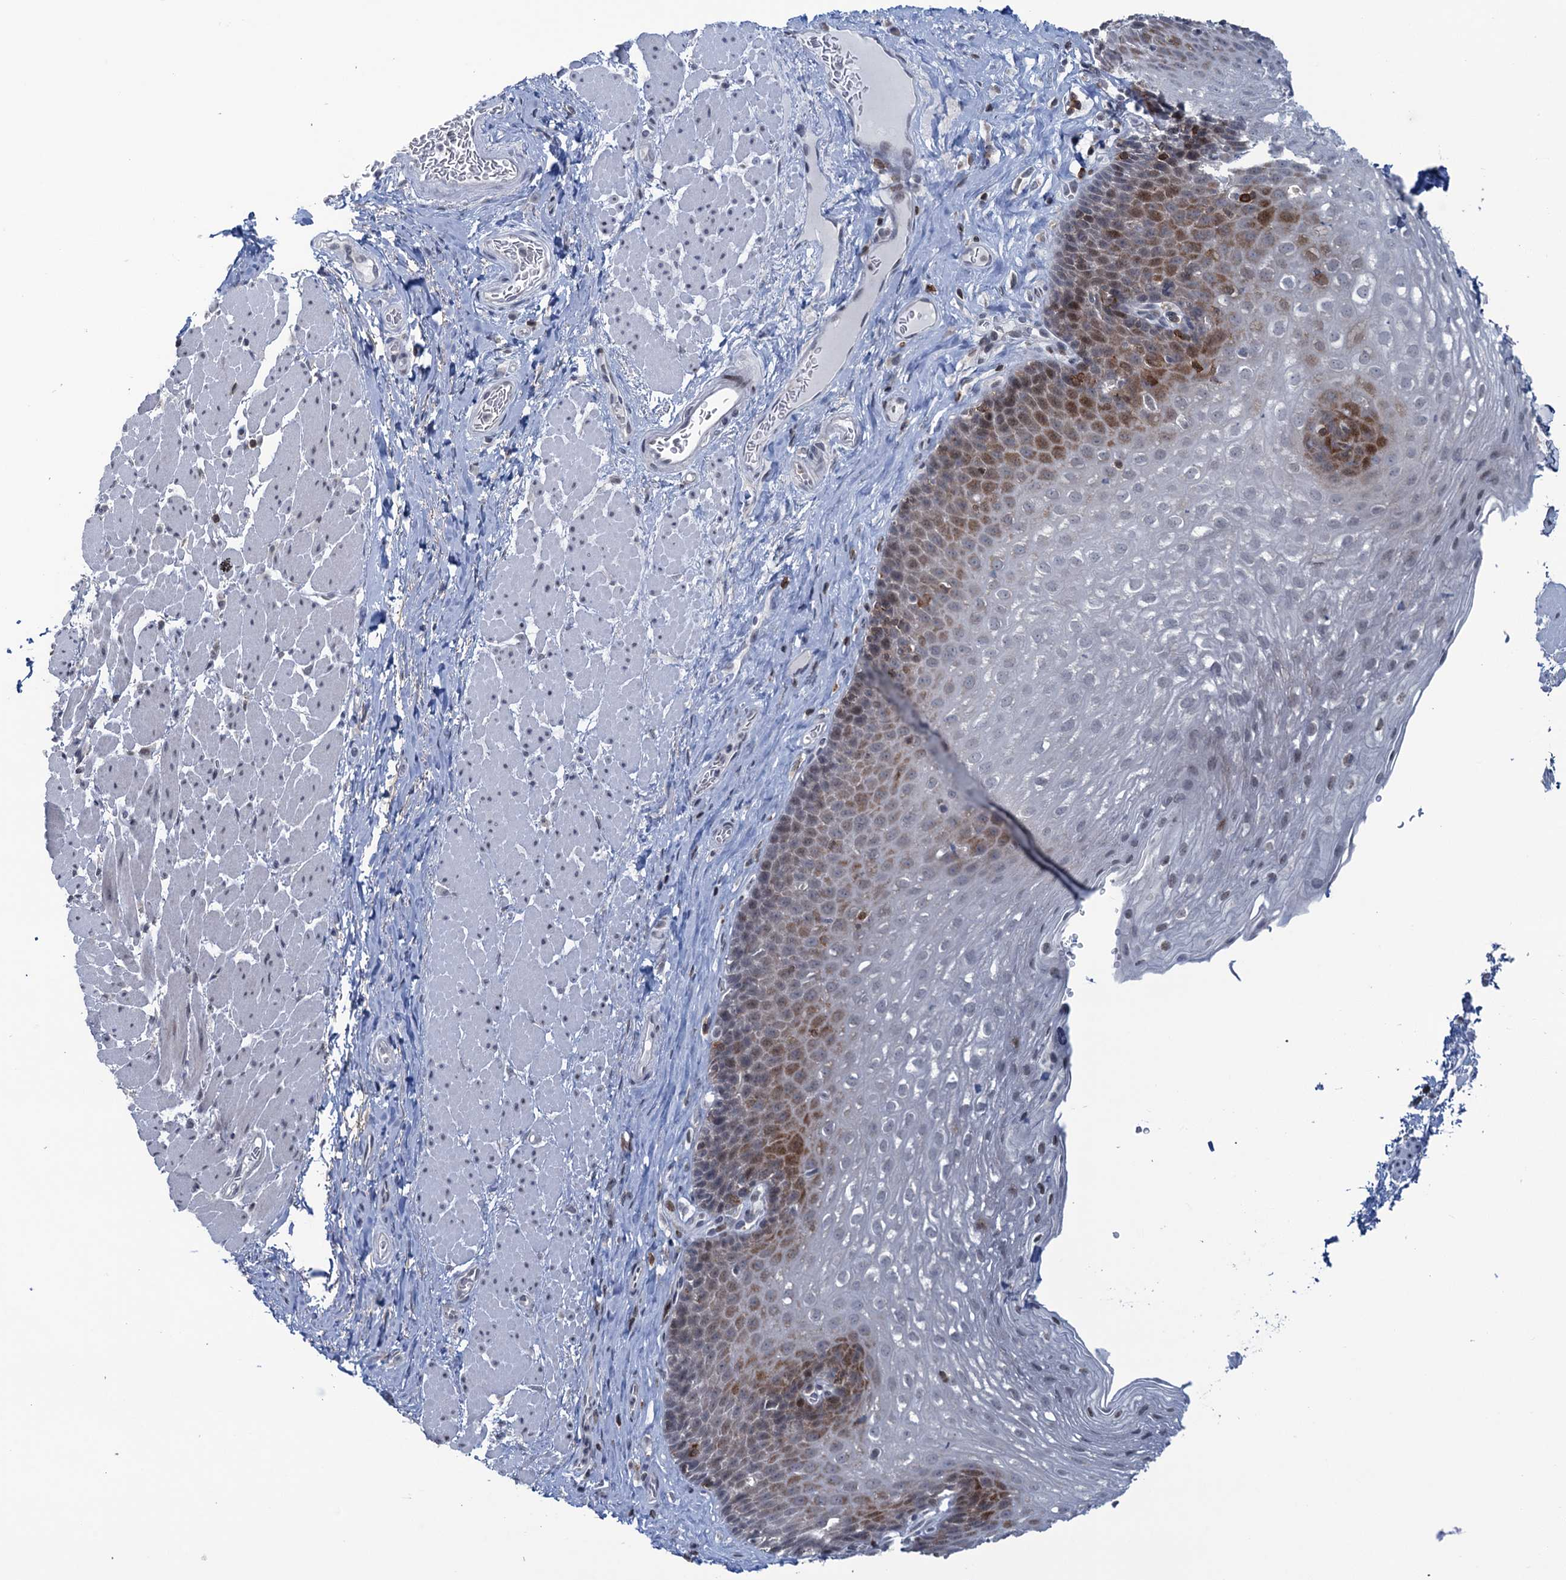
{"staining": {"intensity": "moderate", "quantity": "<25%", "location": "cytoplasmic/membranous"}, "tissue": "esophagus", "cell_type": "Squamous epithelial cells", "image_type": "normal", "snomed": [{"axis": "morphology", "description": "Normal tissue, NOS"}, {"axis": "topography", "description": "Esophagus"}], "caption": "DAB immunohistochemical staining of unremarkable human esophagus reveals moderate cytoplasmic/membranous protein positivity in approximately <25% of squamous epithelial cells. Nuclei are stained in blue.", "gene": "FYB1", "patient": {"sex": "female", "age": 66}}